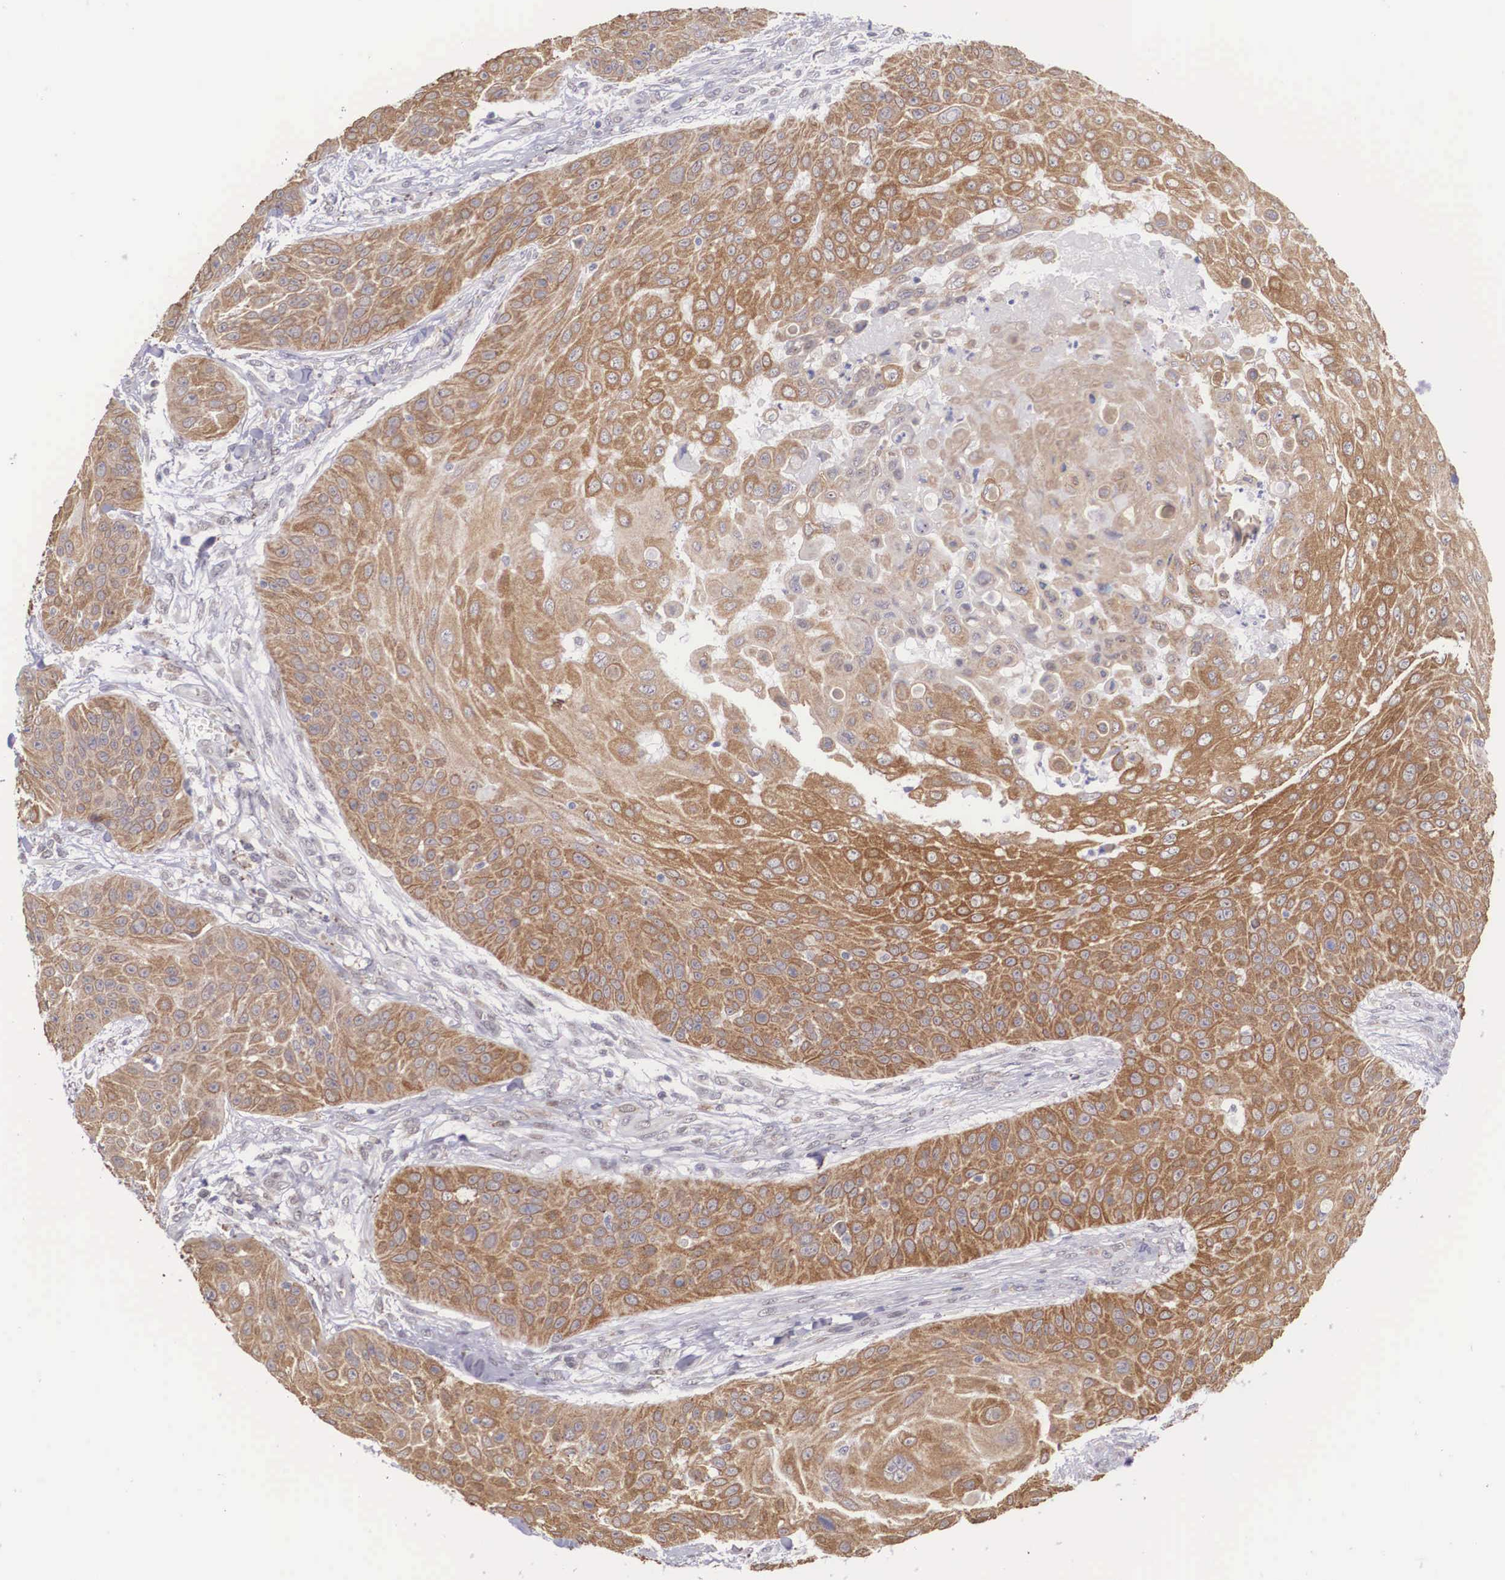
{"staining": {"intensity": "strong", "quantity": ">75%", "location": "cytoplasmic/membranous"}, "tissue": "skin cancer", "cell_type": "Tumor cells", "image_type": "cancer", "snomed": [{"axis": "morphology", "description": "Squamous cell carcinoma, NOS"}, {"axis": "topography", "description": "Skin"}], "caption": "Protein expression analysis of human squamous cell carcinoma (skin) reveals strong cytoplasmic/membranous positivity in about >75% of tumor cells.", "gene": "SLC25A21", "patient": {"sex": "male", "age": 82}}